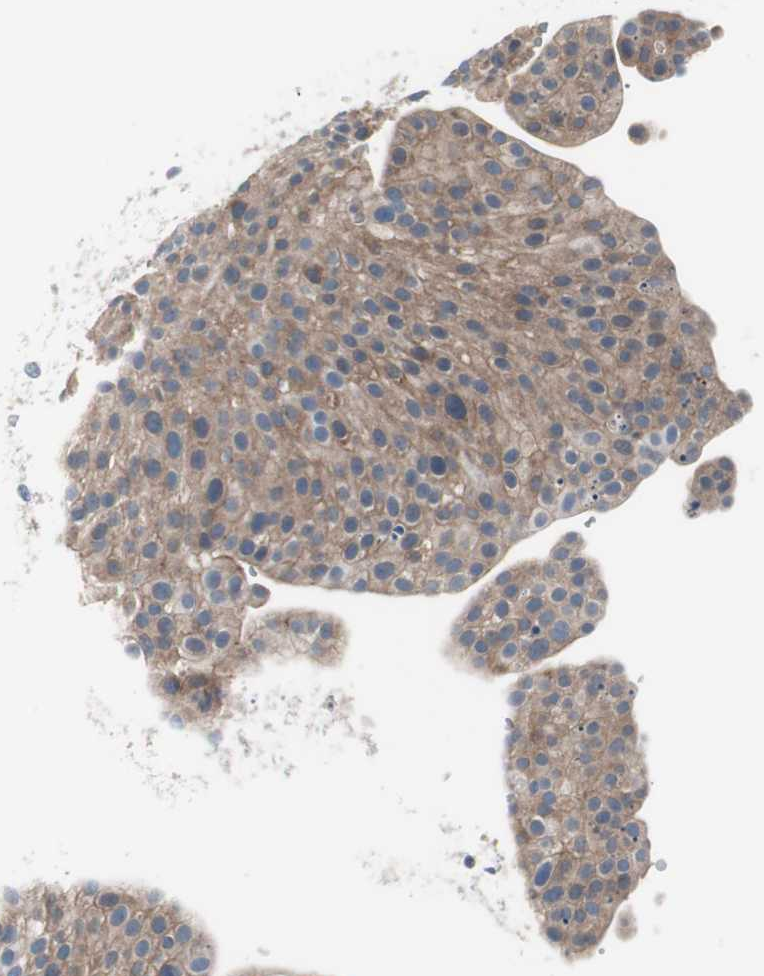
{"staining": {"intensity": "moderate", "quantity": ">75%", "location": "cytoplasmic/membranous"}, "tissue": "urothelial cancer", "cell_type": "Tumor cells", "image_type": "cancer", "snomed": [{"axis": "morphology", "description": "Urothelial carcinoma, Low grade"}, {"axis": "topography", "description": "Smooth muscle"}, {"axis": "topography", "description": "Urinary bladder"}], "caption": "Immunohistochemical staining of urothelial cancer demonstrates medium levels of moderate cytoplasmic/membranous protein positivity in about >75% of tumor cells. The staining was performed using DAB to visualize the protein expression in brown, while the nuclei were stained in blue with hematoxylin (Magnification: 20x).", "gene": "SWAP70", "patient": {"sex": "male", "age": 60}}